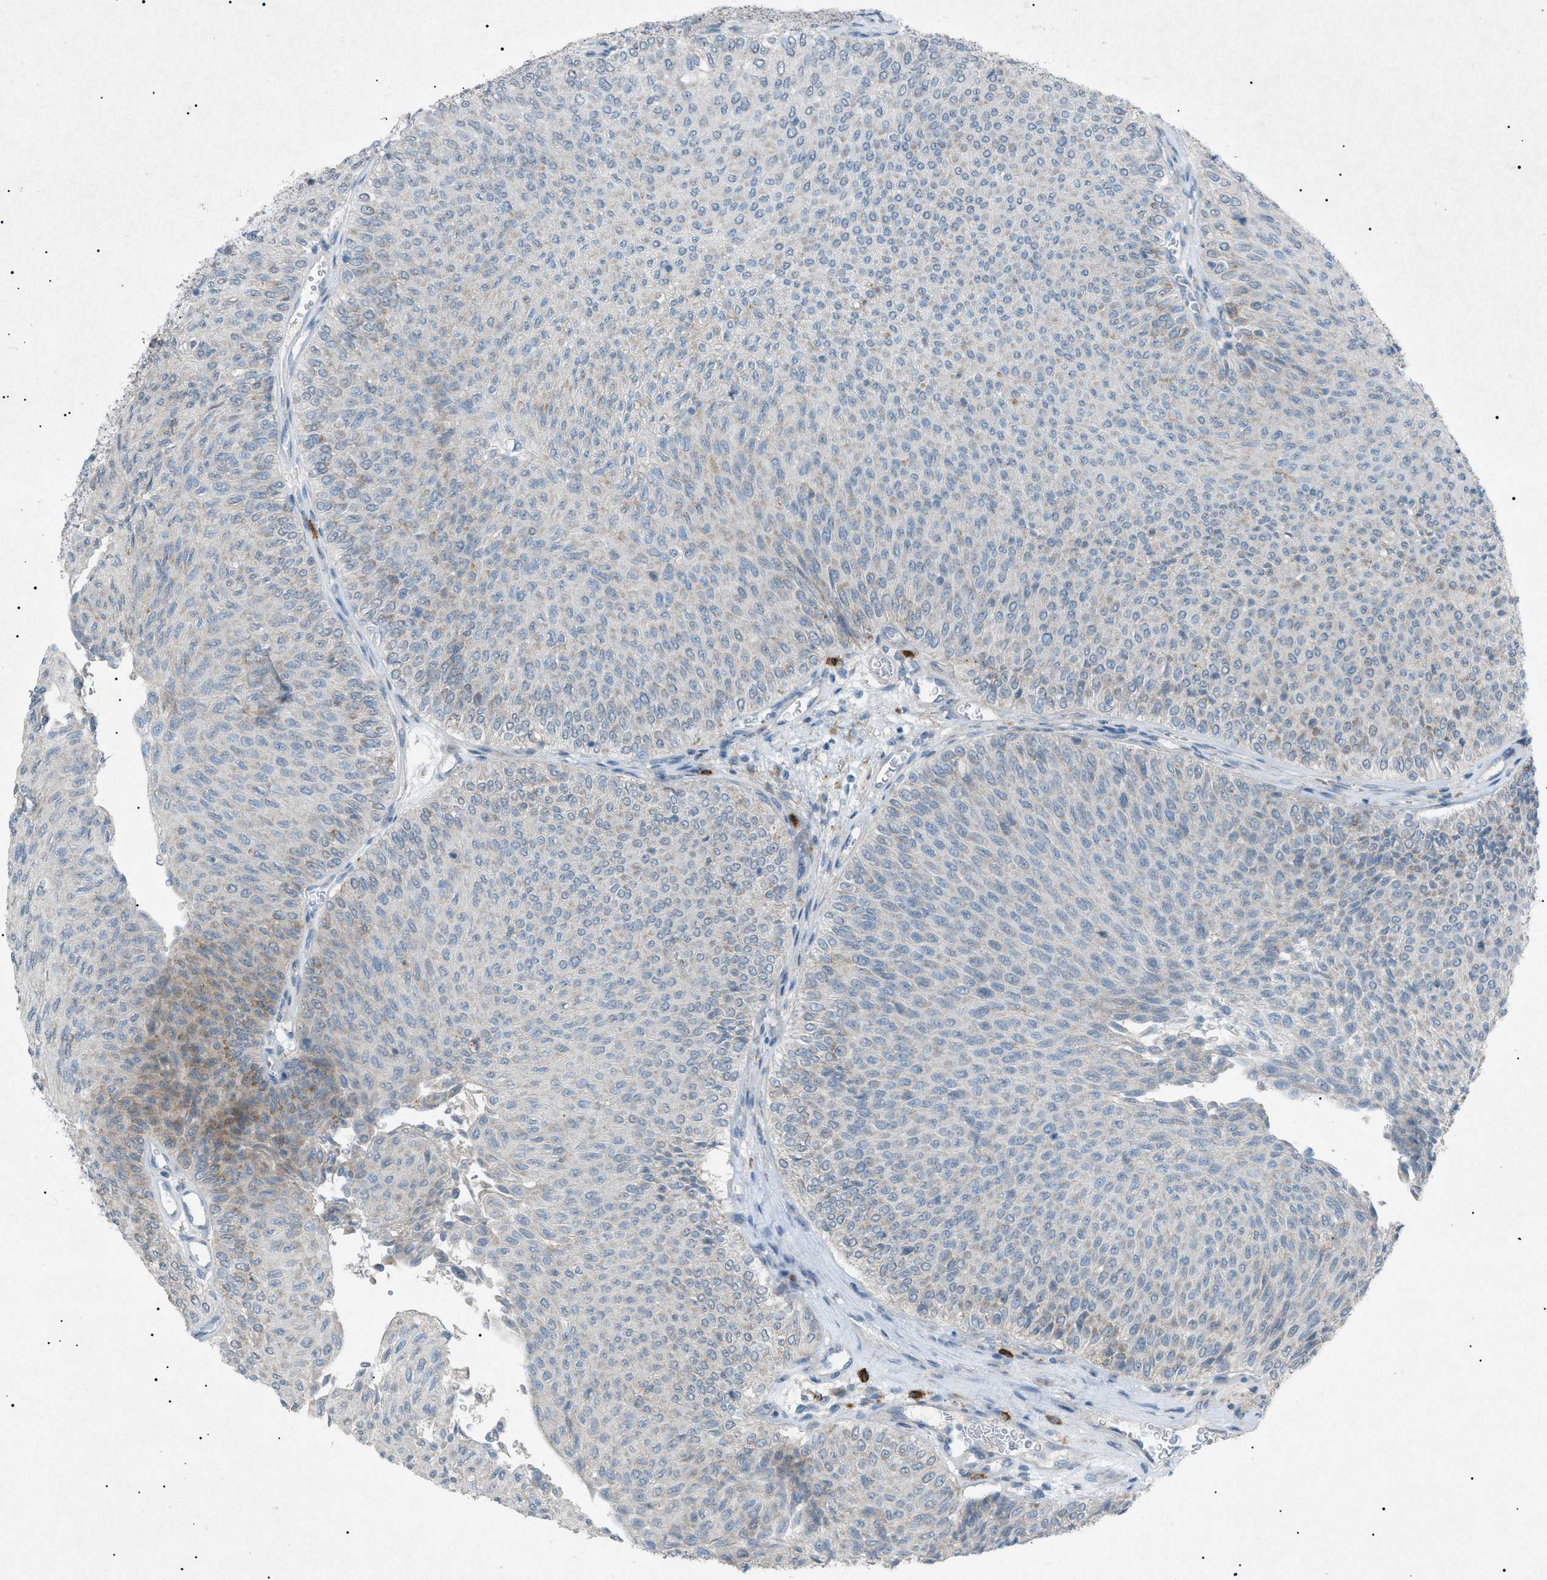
{"staining": {"intensity": "weak", "quantity": "<25%", "location": "cytoplasmic/membranous"}, "tissue": "urothelial cancer", "cell_type": "Tumor cells", "image_type": "cancer", "snomed": [{"axis": "morphology", "description": "Urothelial carcinoma, Low grade"}, {"axis": "topography", "description": "Urinary bladder"}], "caption": "Tumor cells are negative for protein expression in human urothelial cancer.", "gene": "BTK", "patient": {"sex": "male", "age": 78}}